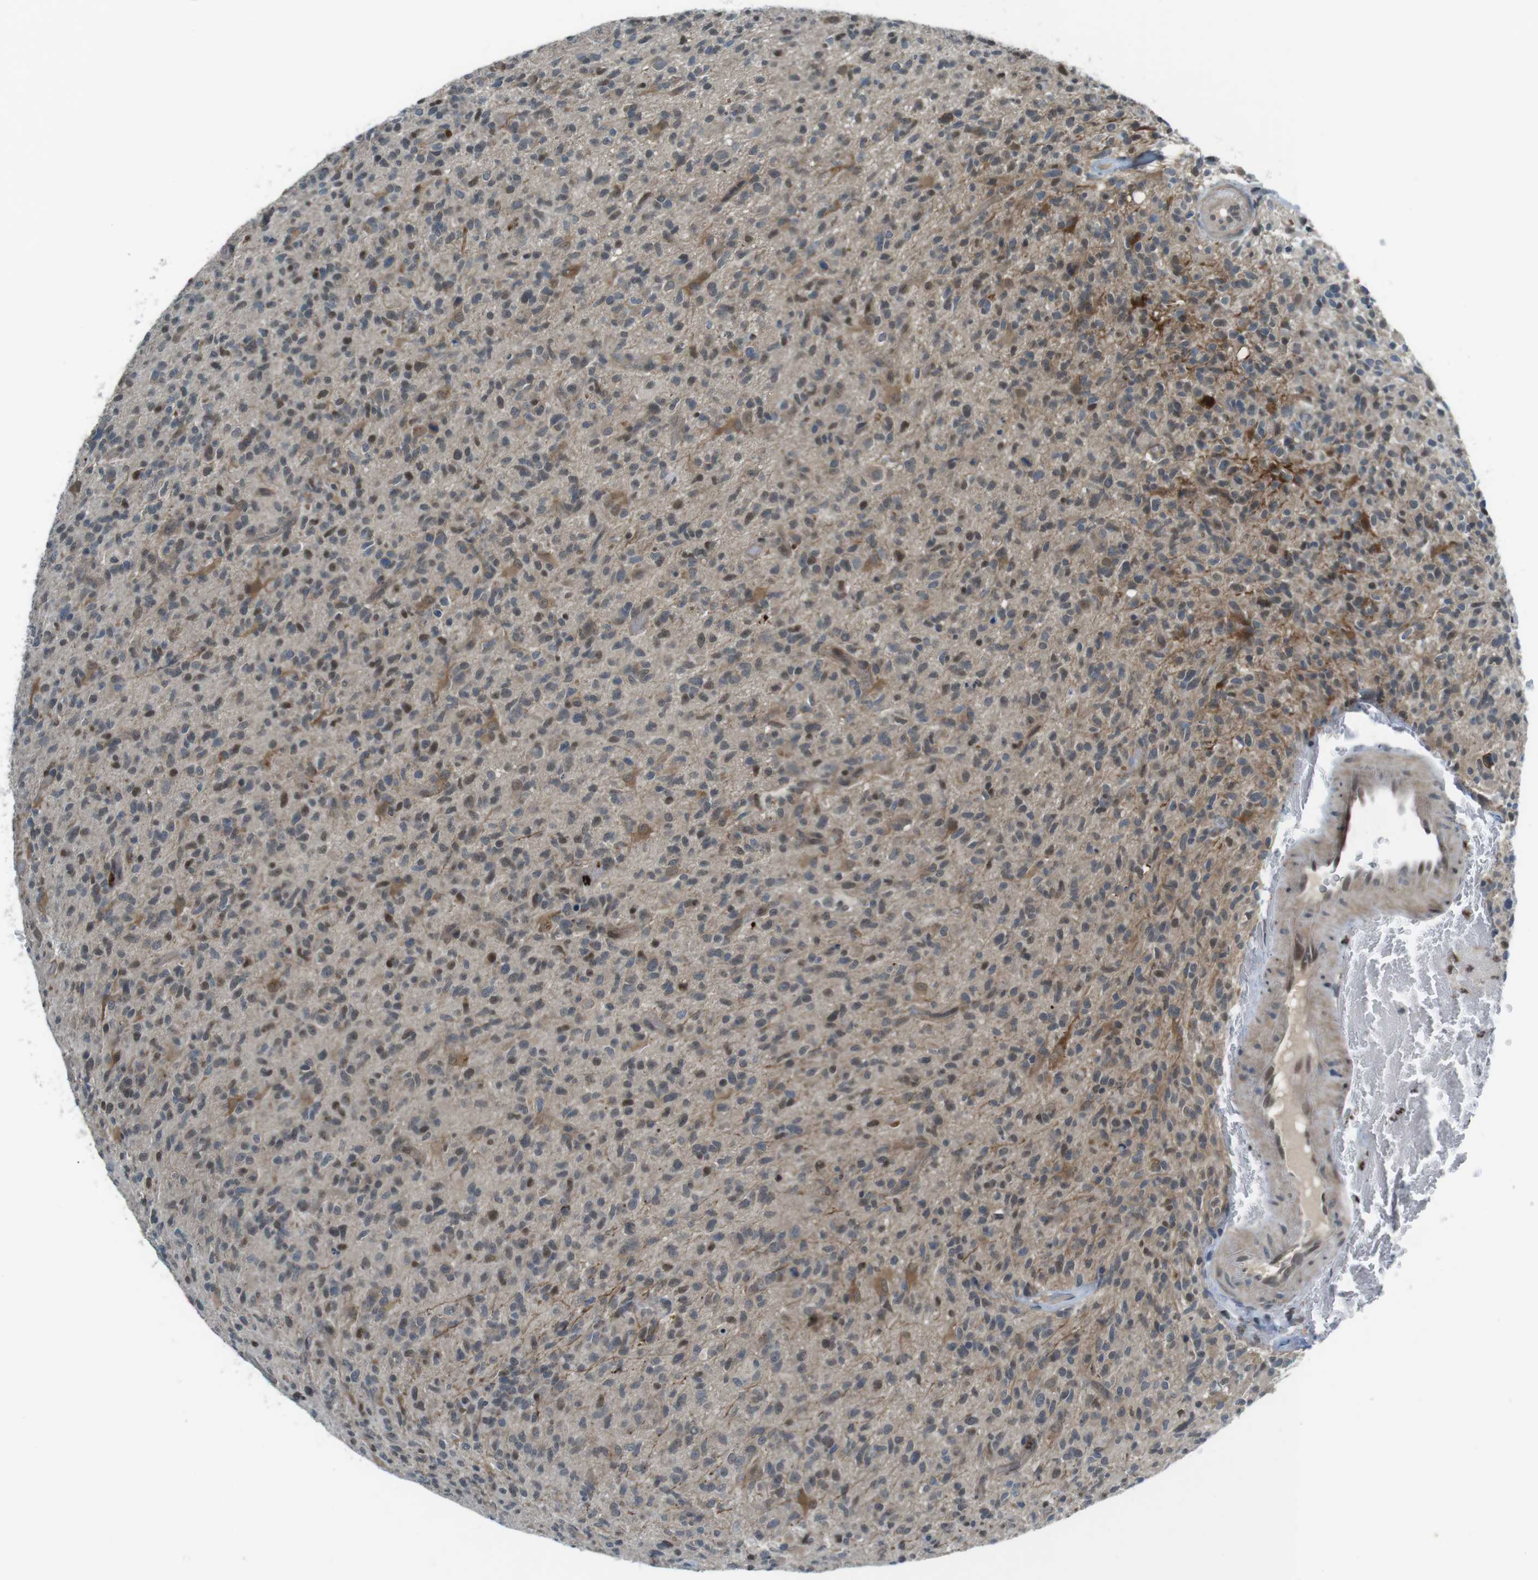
{"staining": {"intensity": "moderate", "quantity": "25%-75%", "location": "nuclear"}, "tissue": "glioma", "cell_type": "Tumor cells", "image_type": "cancer", "snomed": [{"axis": "morphology", "description": "Glioma, malignant, High grade"}, {"axis": "topography", "description": "Brain"}], "caption": "Human high-grade glioma (malignant) stained with a protein marker reveals moderate staining in tumor cells.", "gene": "MAPKAPK5", "patient": {"sex": "male", "age": 71}}